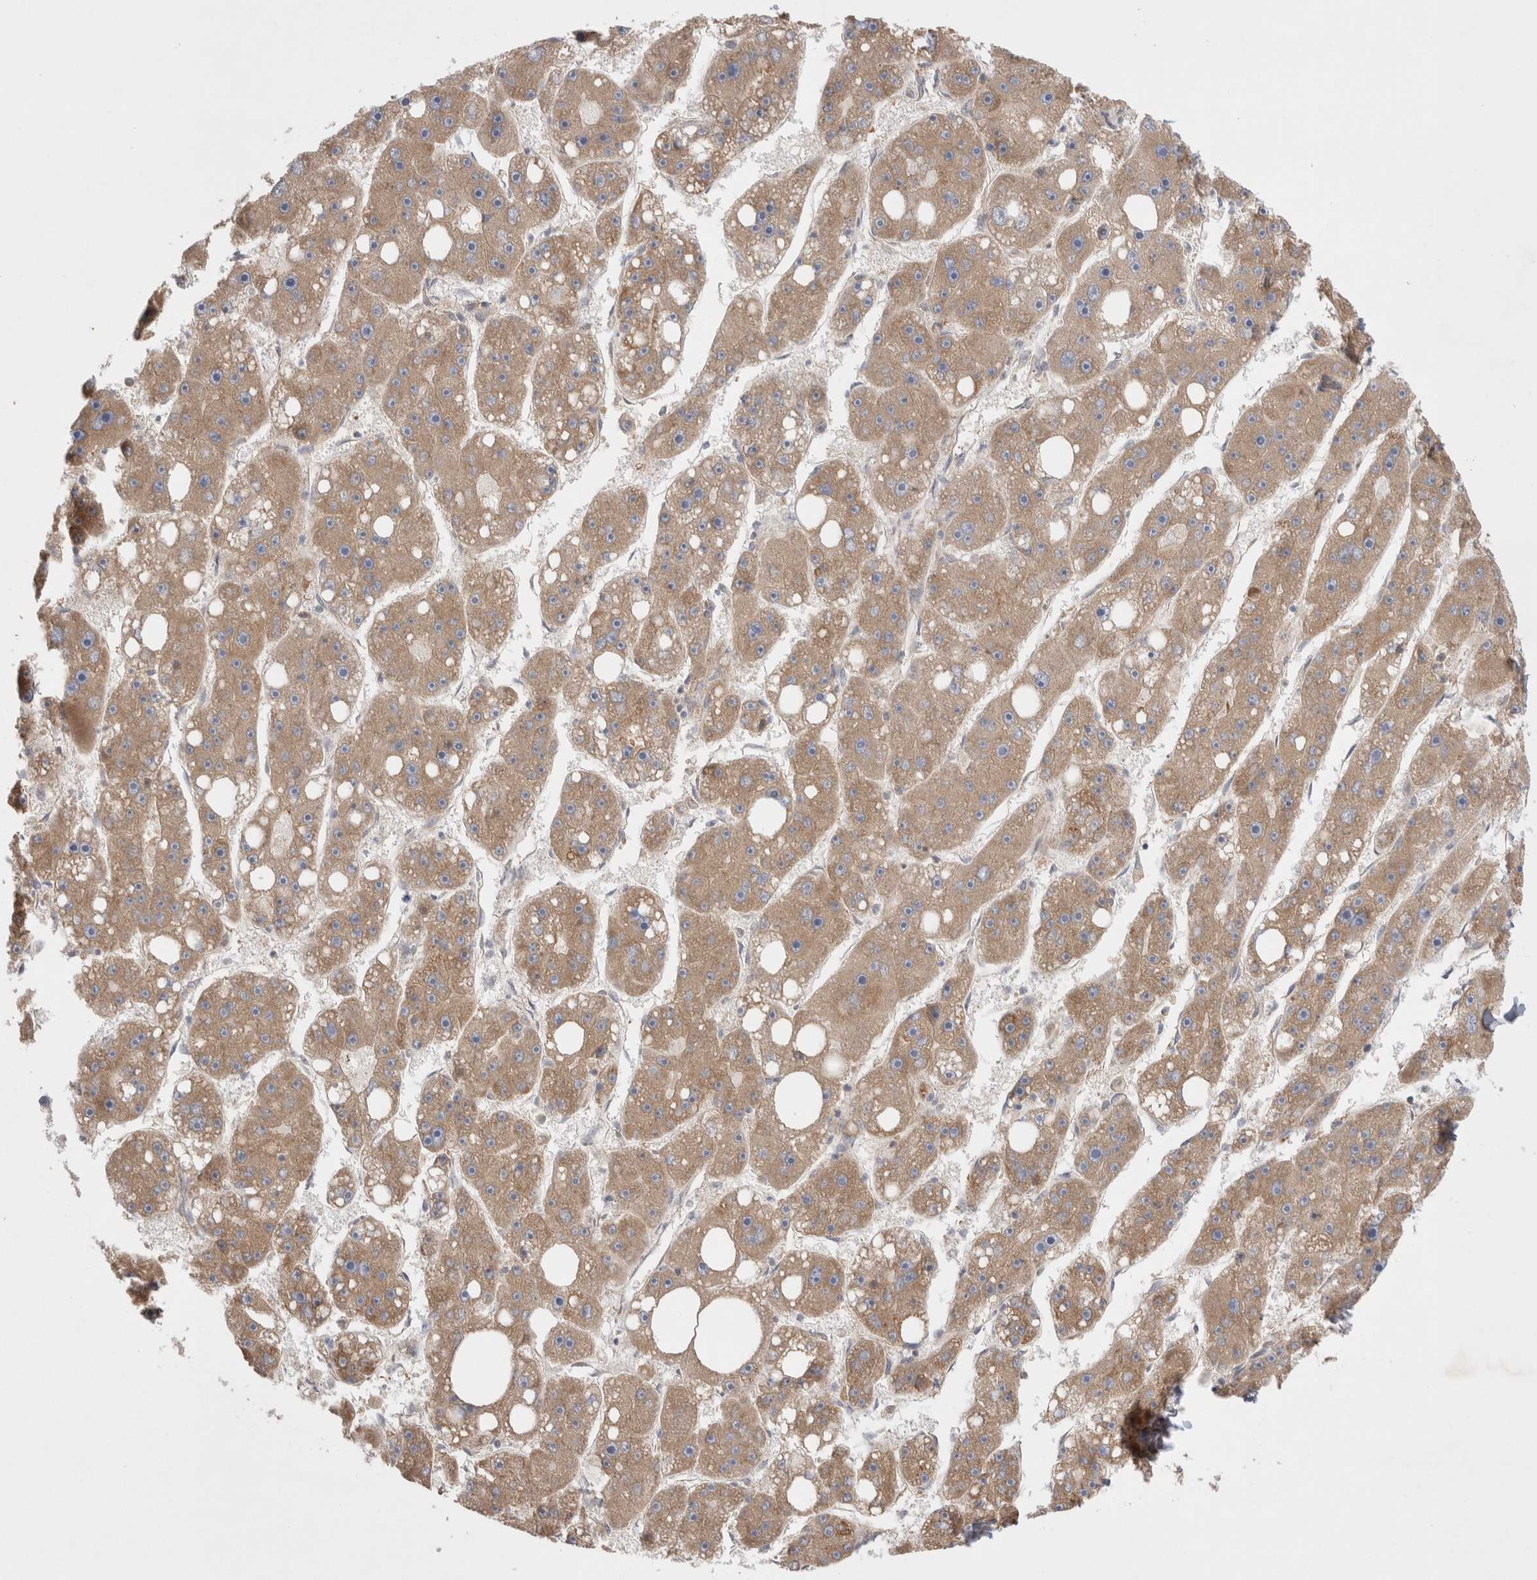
{"staining": {"intensity": "moderate", "quantity": ">75%", "location": "cytoplasmic/membranous"}, "tissue": "liver cancer", "cell_type": "Tumor cells", "image_type": "cancer", "snomed": [{"axis": "morphology", "description": "Carcinoma, Hepatocellular, NOS"}, {"axis": "topography", "description": "Liver"}], "caption": "Protein staining of hepatocellular carcinoma (liver) tissue exhibits moderate cytoplasmic/membranous positivity in approximately >75% of tumor cells.", "gene": "EIF3E", "patient": {"sex": "female", "age": 61}}